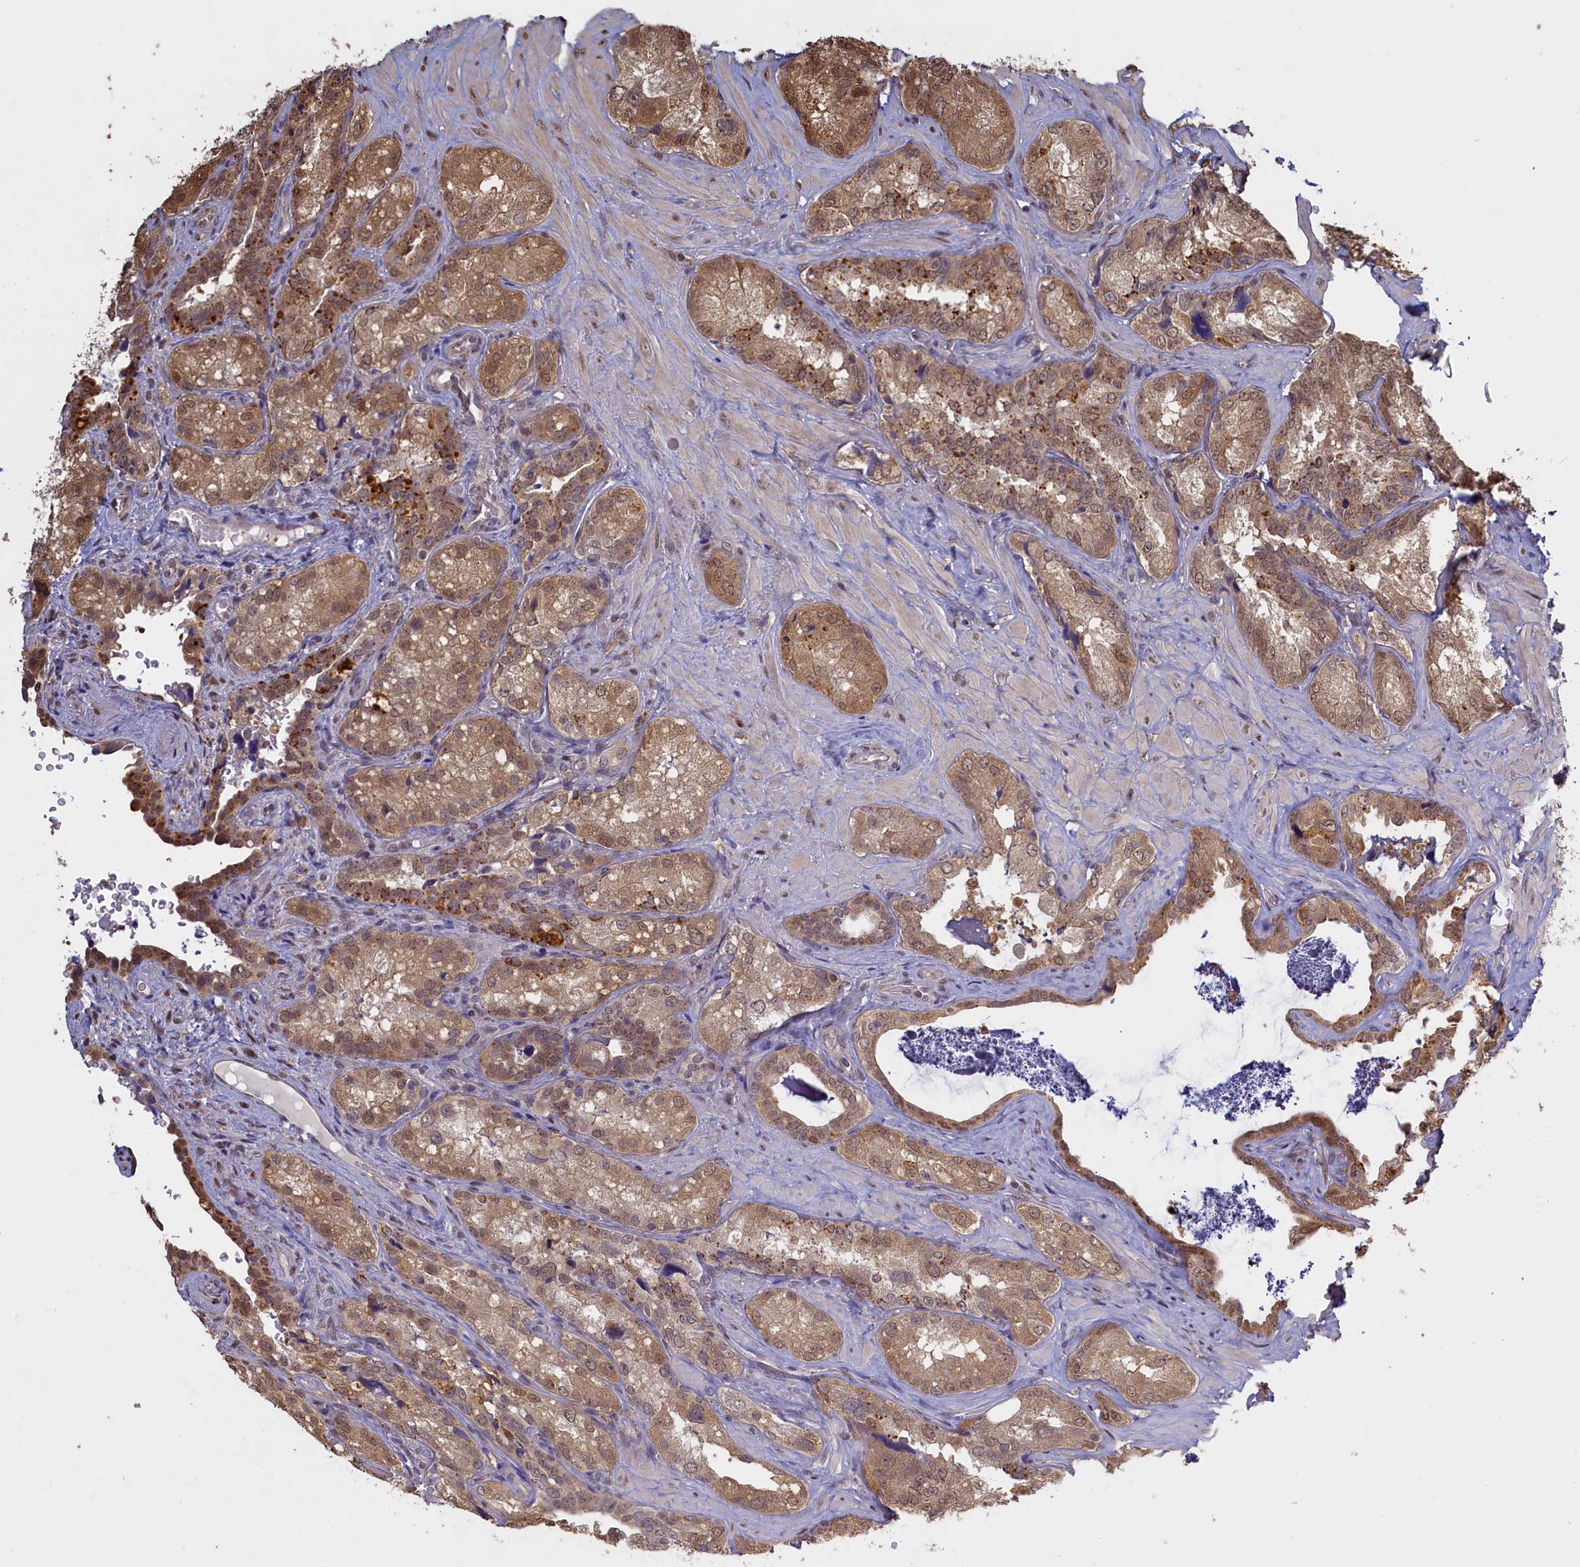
{"staining": {"intensity": "moderate", "quantity": ">75%", "location": "cytoplasmic/membranous,nuclear"}, "tissue": "seminal vesicle", "cell_type": "Glandular cells", "image_type": "normal", "snomed": [{"axis": "morphology", "description": "Normal tissue, NOS"}, {"axis": "topography", "description": "Seminal veicle"}, {"axis": "topography", "description": "Peripheral nerve tissue"}], "caption": "A brown stain labels moderate cytoplasmic/membranous,nuclear positivity of a protein in glandular cells of unremarkable seminal vesicle.", "gene": "UCHL3", "patient": {"sex": "male", "age": 67}}